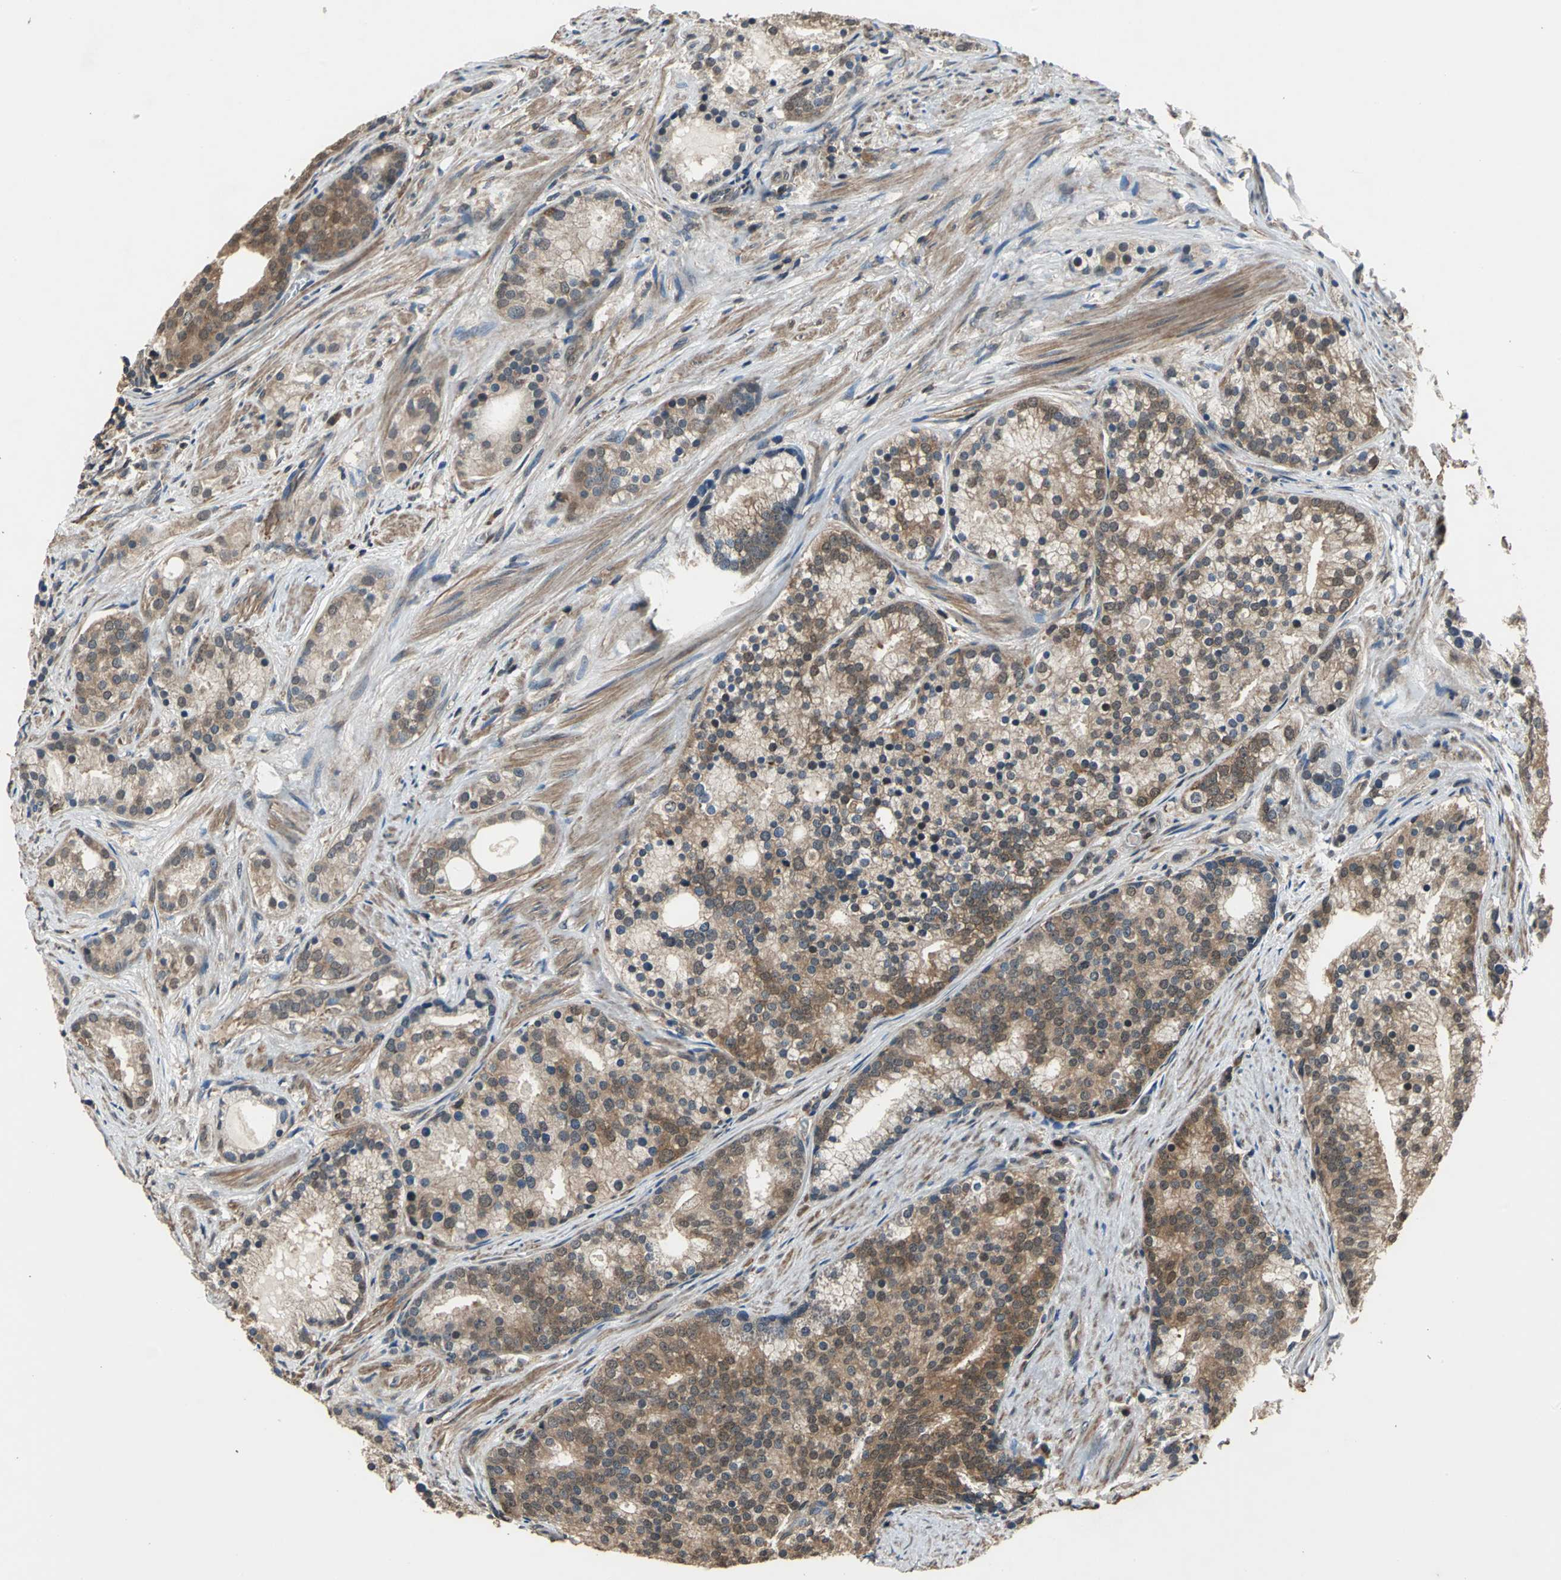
{"staining": {"intensity": "moderate", "quantity": ">75%", "location": "cytoplasmic/membranous"}, "tissue": "prostate cancer", "cell_type": "Tumor cells", "image_type": "cancer", "snomed": [{"axis": "morphology", "description": "Adenocarcinoma, Low grade"}, {"axis": "topography", "description": "Prostate"}], "caption": "The image demonstrates staining of prostate low-grade adenocarcinoma, revealing moderate cytoplasmic/membranous protein expression (brown color) within tumor cells.", "gene": "EIF2B2", "patient": {"sex": "male", "age": 71}}